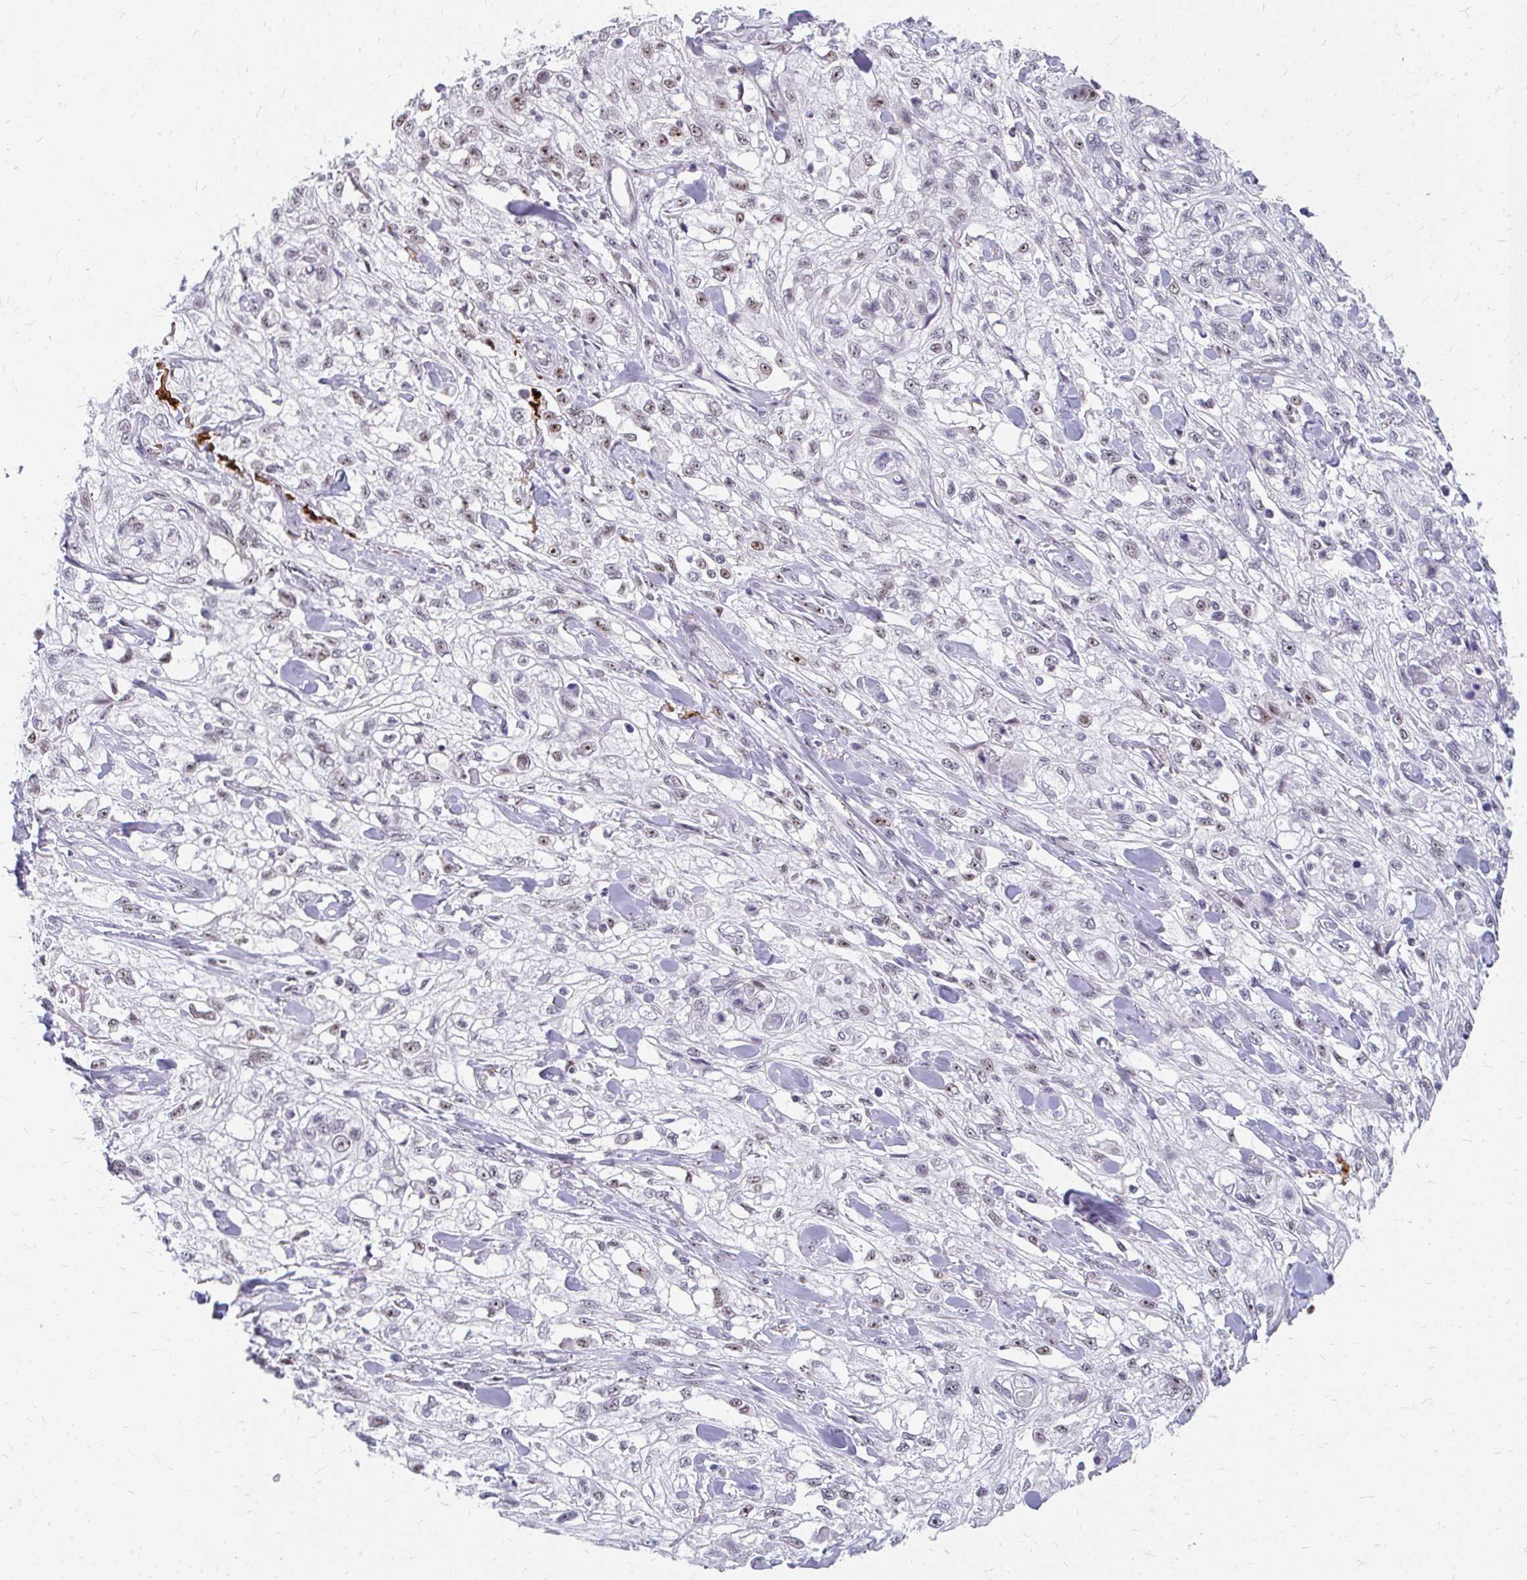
{"staining": {"intensity": "moderate", "quantity": "25%-75%", "location": "nuclear"}, "tissue": "skin cancer", "cell_type": "Tumor cells", "image_type": "cancer", "snomed": [{"axis": "morphology", "description": "Squamous cell carcinoma, NOS"}, {"axis": "topography", "description": "Skin"}, {"axis": "topography", "description": "Vulva"}], "caption": "Tumor cells demonstrate moderate nuclear expression in about 25%-75% of cells in squamous cell carcinoma (skin).", "gene": "GTF2H1", "patient": {"sex": "female", "age": 86}}